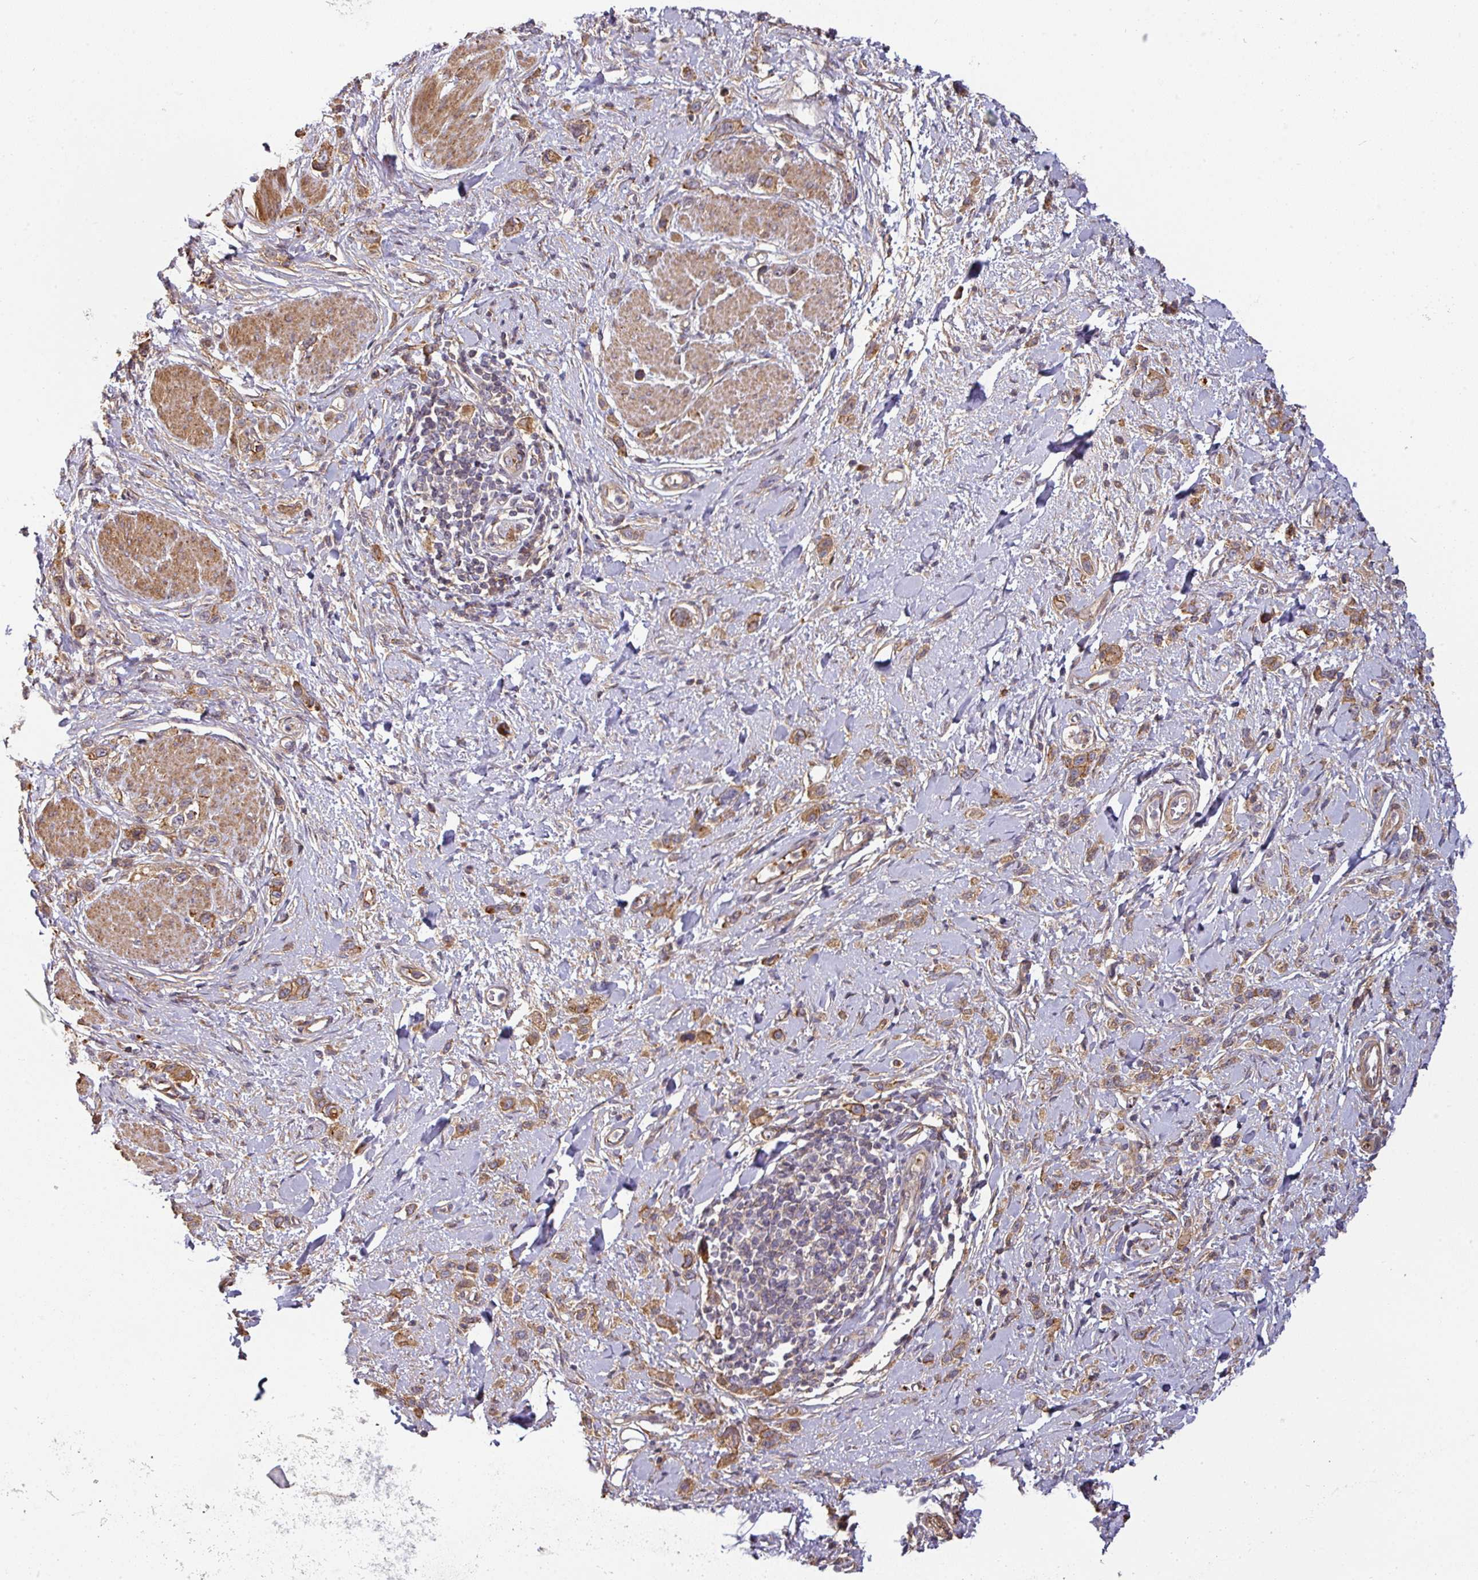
{"staining": {"intensity": "moderate", "quantity": ">75%", "location": "cytoplasmic/membranous"}, "tissue": "stomach cancer", "cell_type": "Tumor cells", "image_type": "cancer", "snomed": [{"axis": "morphology", "description": "Adenocarcinoma, NOS"}, {"axis": "topography", "description": "Stomach"}], "caption": "A brown stain shows moderate cytoplasmic/membranous staining of a protein in adenocarcinoma (stomach) tumor cells. (Brightfield microscopy of DAB IHC at high magnification).", "gene": "CASP2", "patient": {"sex": "female", "age": 65}}